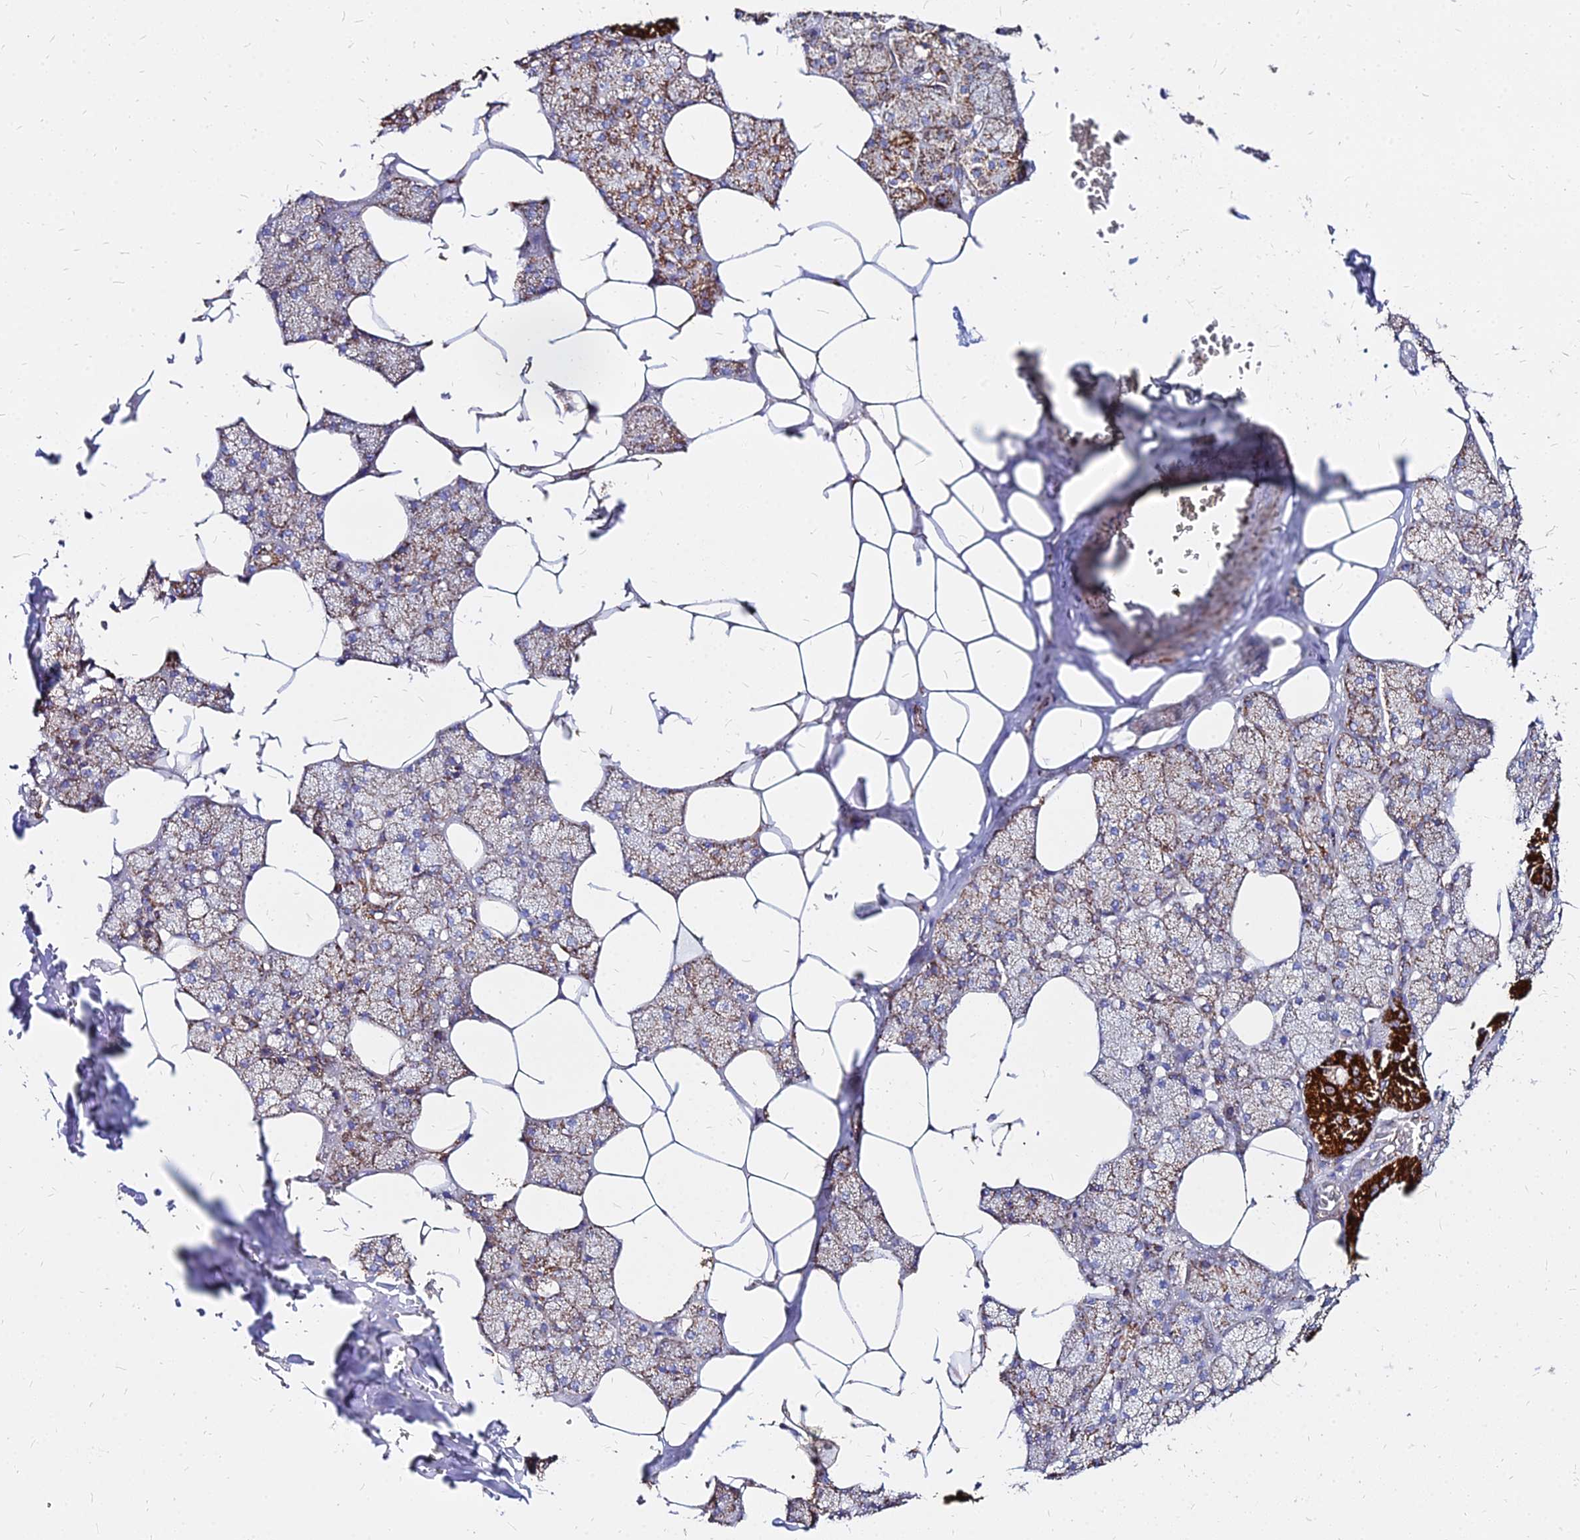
{"staining": {"intensity": "strong", "quantity": "25%-75%", "location": "cytoplasmic/membranous"}, "tissue": "salivary gland", "cell_type": "Glandular cells", "image_type": "normal", "snomed": [{"axis": "morphology", "description": "Normal tissue, NOS"}, {"axis": "topography", "description": "Salivary gland"}], "caption": "Brown immunohistochemical staining in benign salivary gland shows strong cytoplasmic/membranous positivity in approximately 25%-75% of glandular cells. (Brightfield microscopy of DAB IHC at high magnification).", "gene": "DLD", "patient": {"sex": "male", "age": 62}}